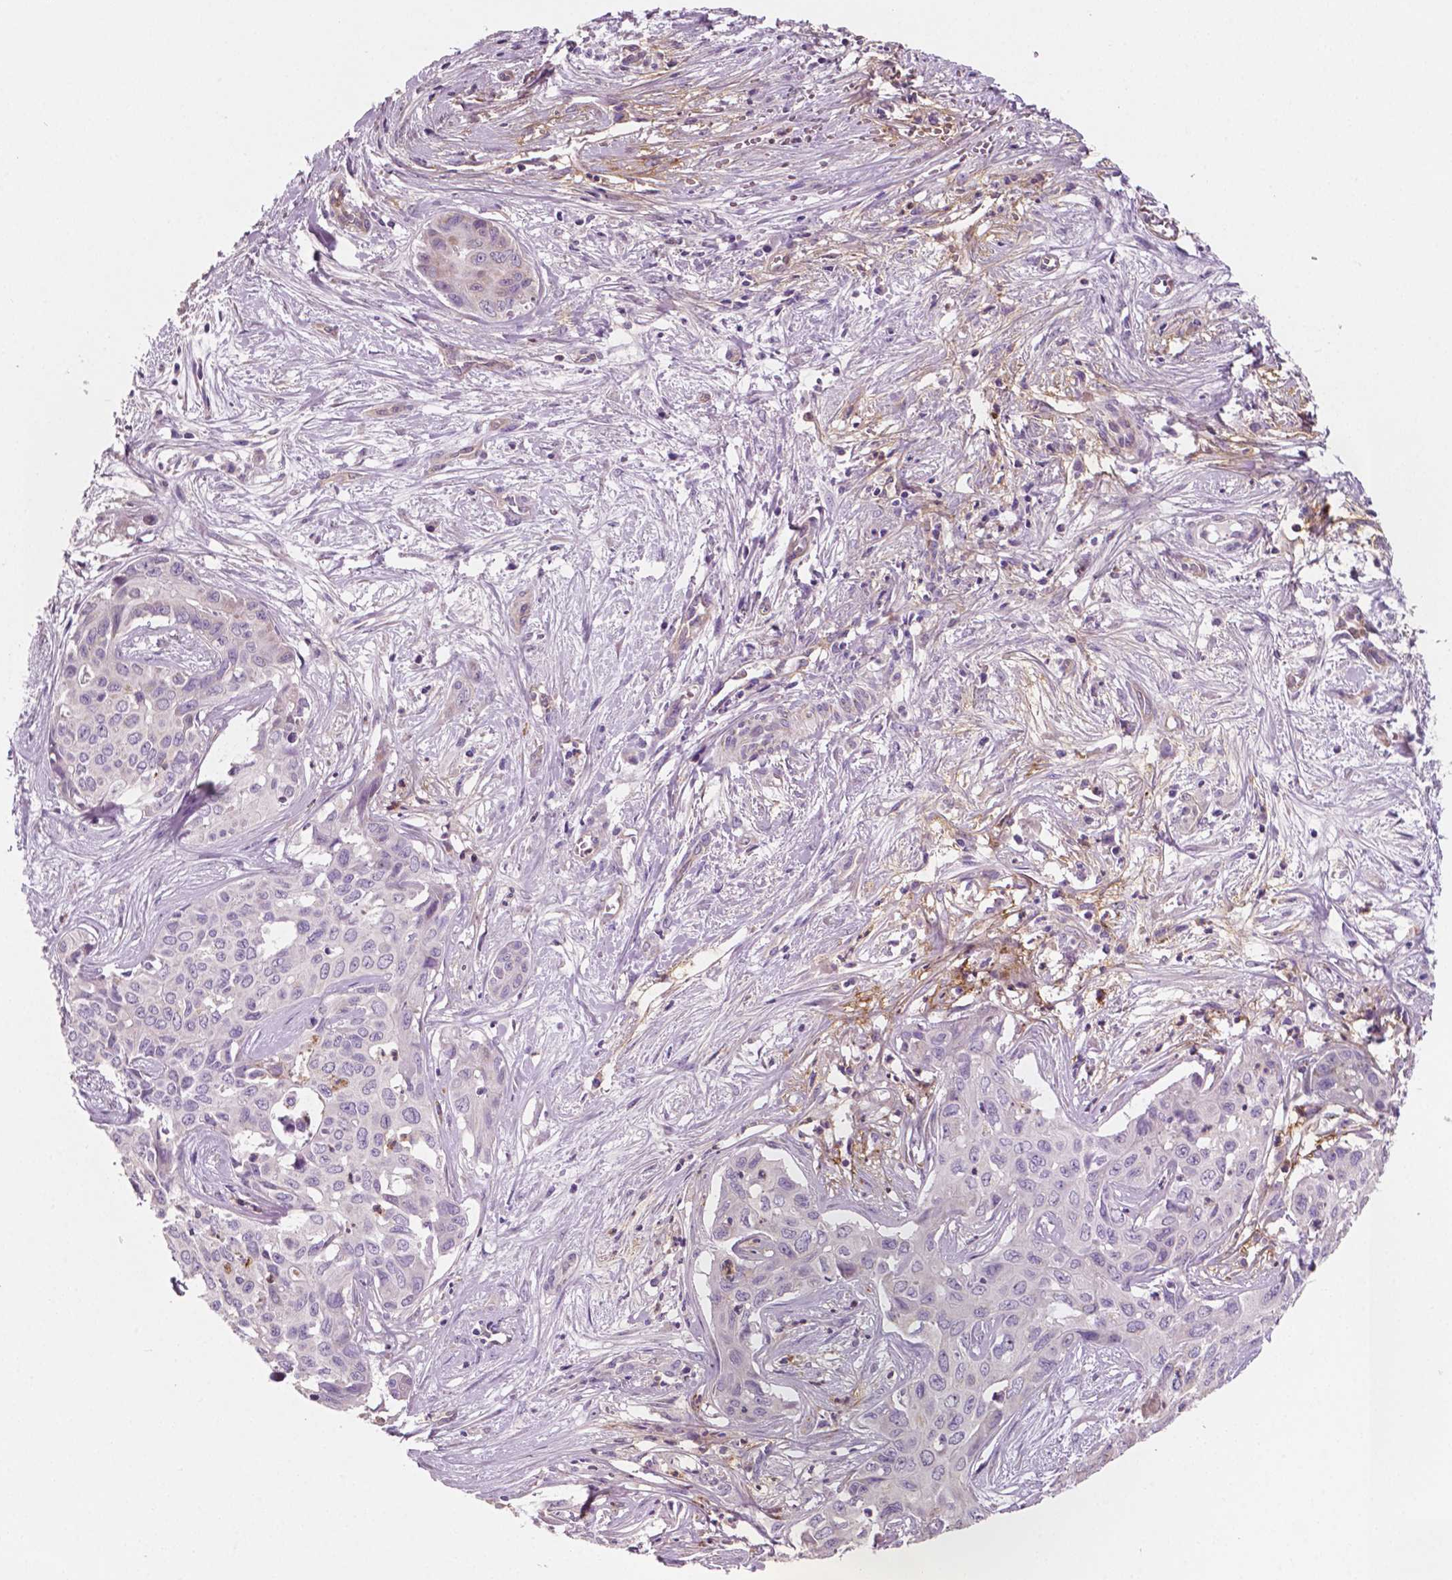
{"staining": {"intensity": "negative", "quantity": "none", "location": "none"}, "tissue": "liver cancer", "cell_type": "Tumor cells", "image_type": "cancer", "snomed": [{"axis": "morphology", "description": "Cholangiocarcinoma"}, {"axis": "topography", "description": "Liver"}], "caption": "There is no significant expression in tumor cells of liver cancer. (Immunohistochemistry (ihc), brightfield microscopy, high magnification).", "gene": "PTX3", "patient": {"sex": "female", "age": 65}}